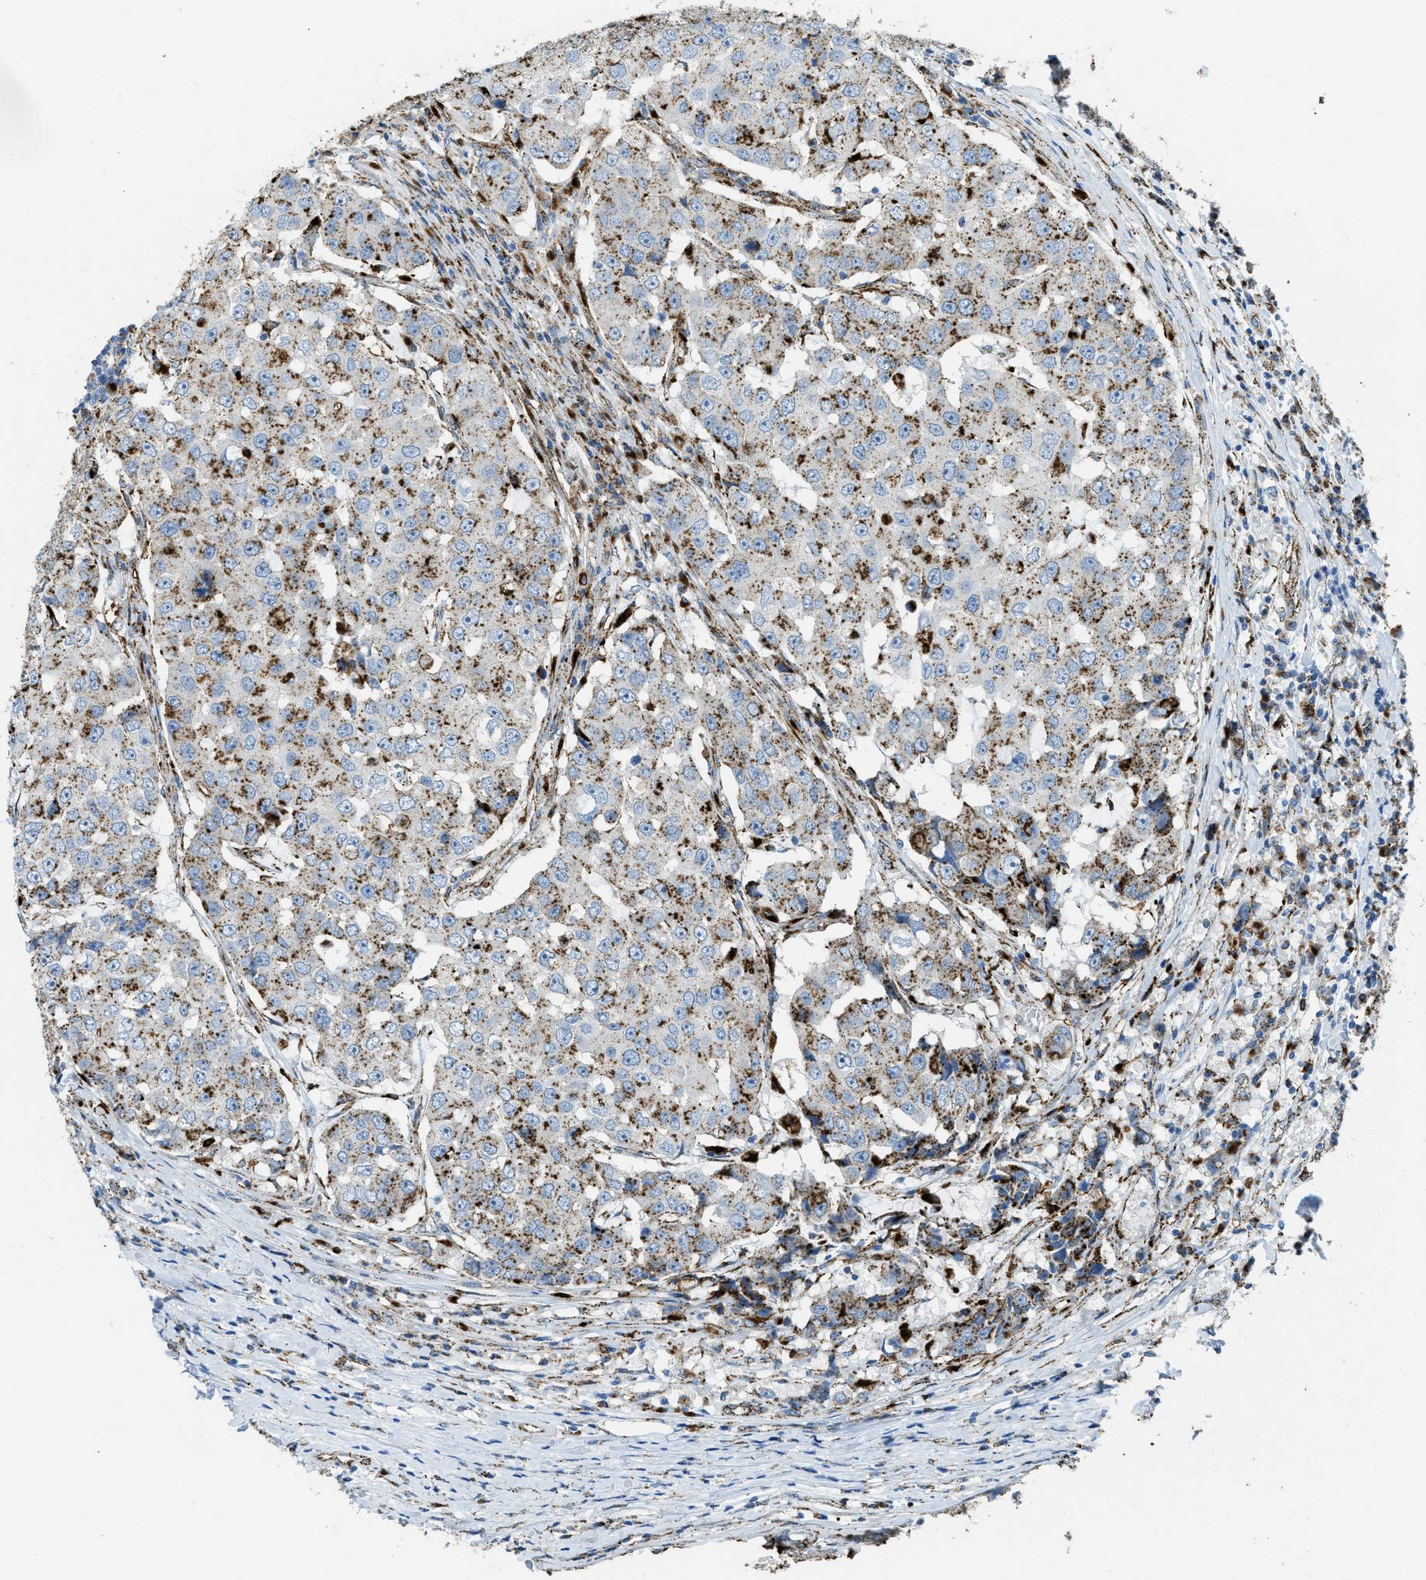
{"staining": {"intensity": "moderate", "quantity": "25%-75%", "location": "cytoplasmic/membranous"}, "tissue": "breast cancer", "cell_type": "Tumor cells", "image_type": "cancer", "snomed": [{"axis": "morphology", "description": "Duct carcinoma"}, {"axis": "topography", "description": "Breast"}], "caption": "This photomicrograph displays immunohistochemistry (IHC) staining of breast invasive ductal carcinoma, with medium moderate cytoplasmic/membranous expression in approximately 25%-75% of tumor cells.", "gene": "SCARB2", "patient": {"sex": "female", "age": 27}}